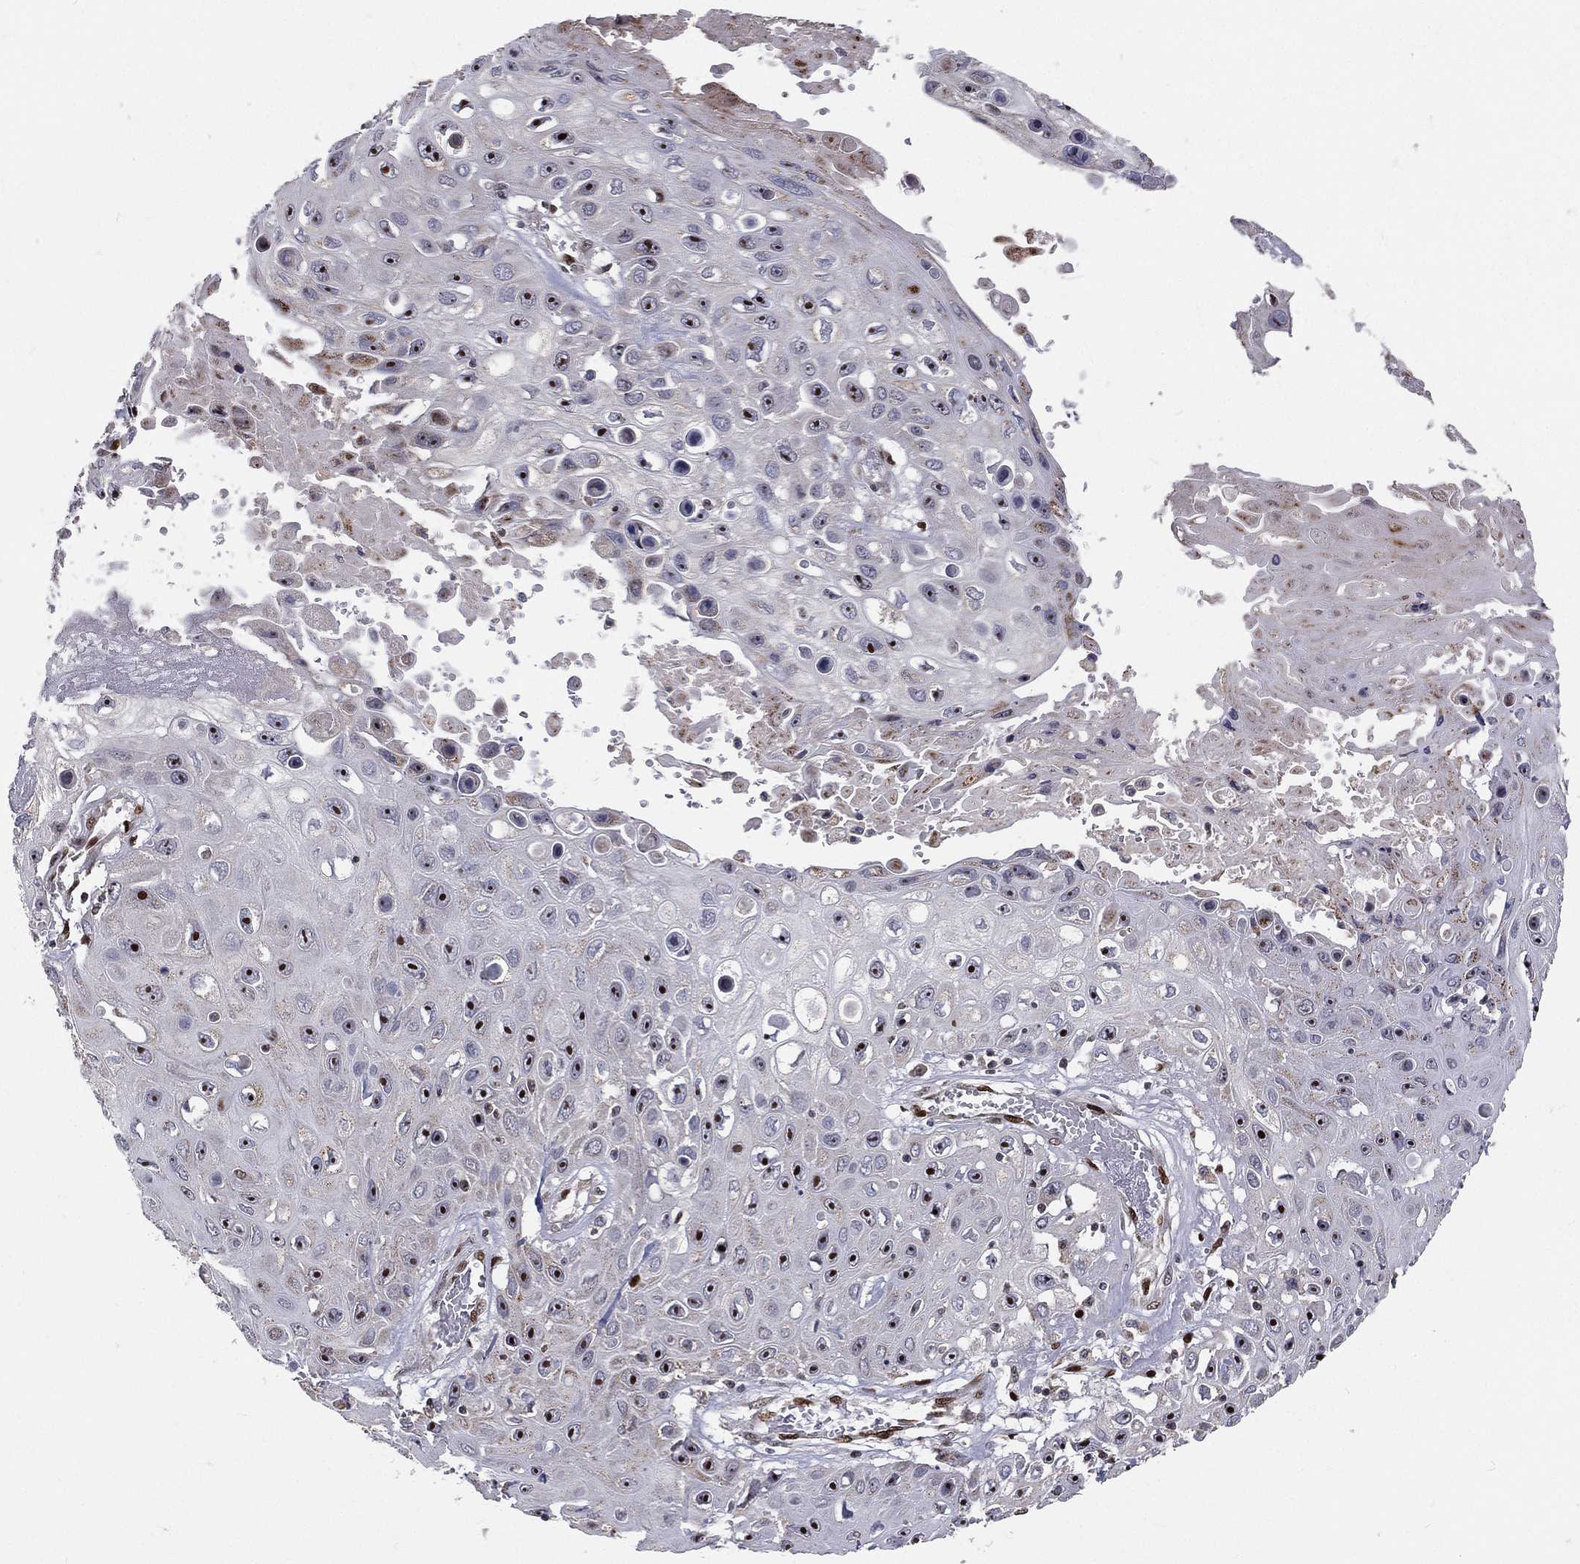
{"staining": {"intensity": "strong", "quantity": "<25%", "location": "nuclear"}, "tissue": "skin cancer", "cell_type": "Tumor cells", "image_type": "cancer", "snomed": [{"axis": "morphology", "description": "Squamous cell carcinoma, NOS"}, {"axis": "topography", "description": "Skin"}], "caption": "Protein staining demonstrates strong nuclear positivity in approximately <25% of tumor cells in skin cancer. (DAB = brown stain, brightfield microscopy at high magnification).", "gene": "ZEB1", "patient": {"sex": "male", "age": 82}}